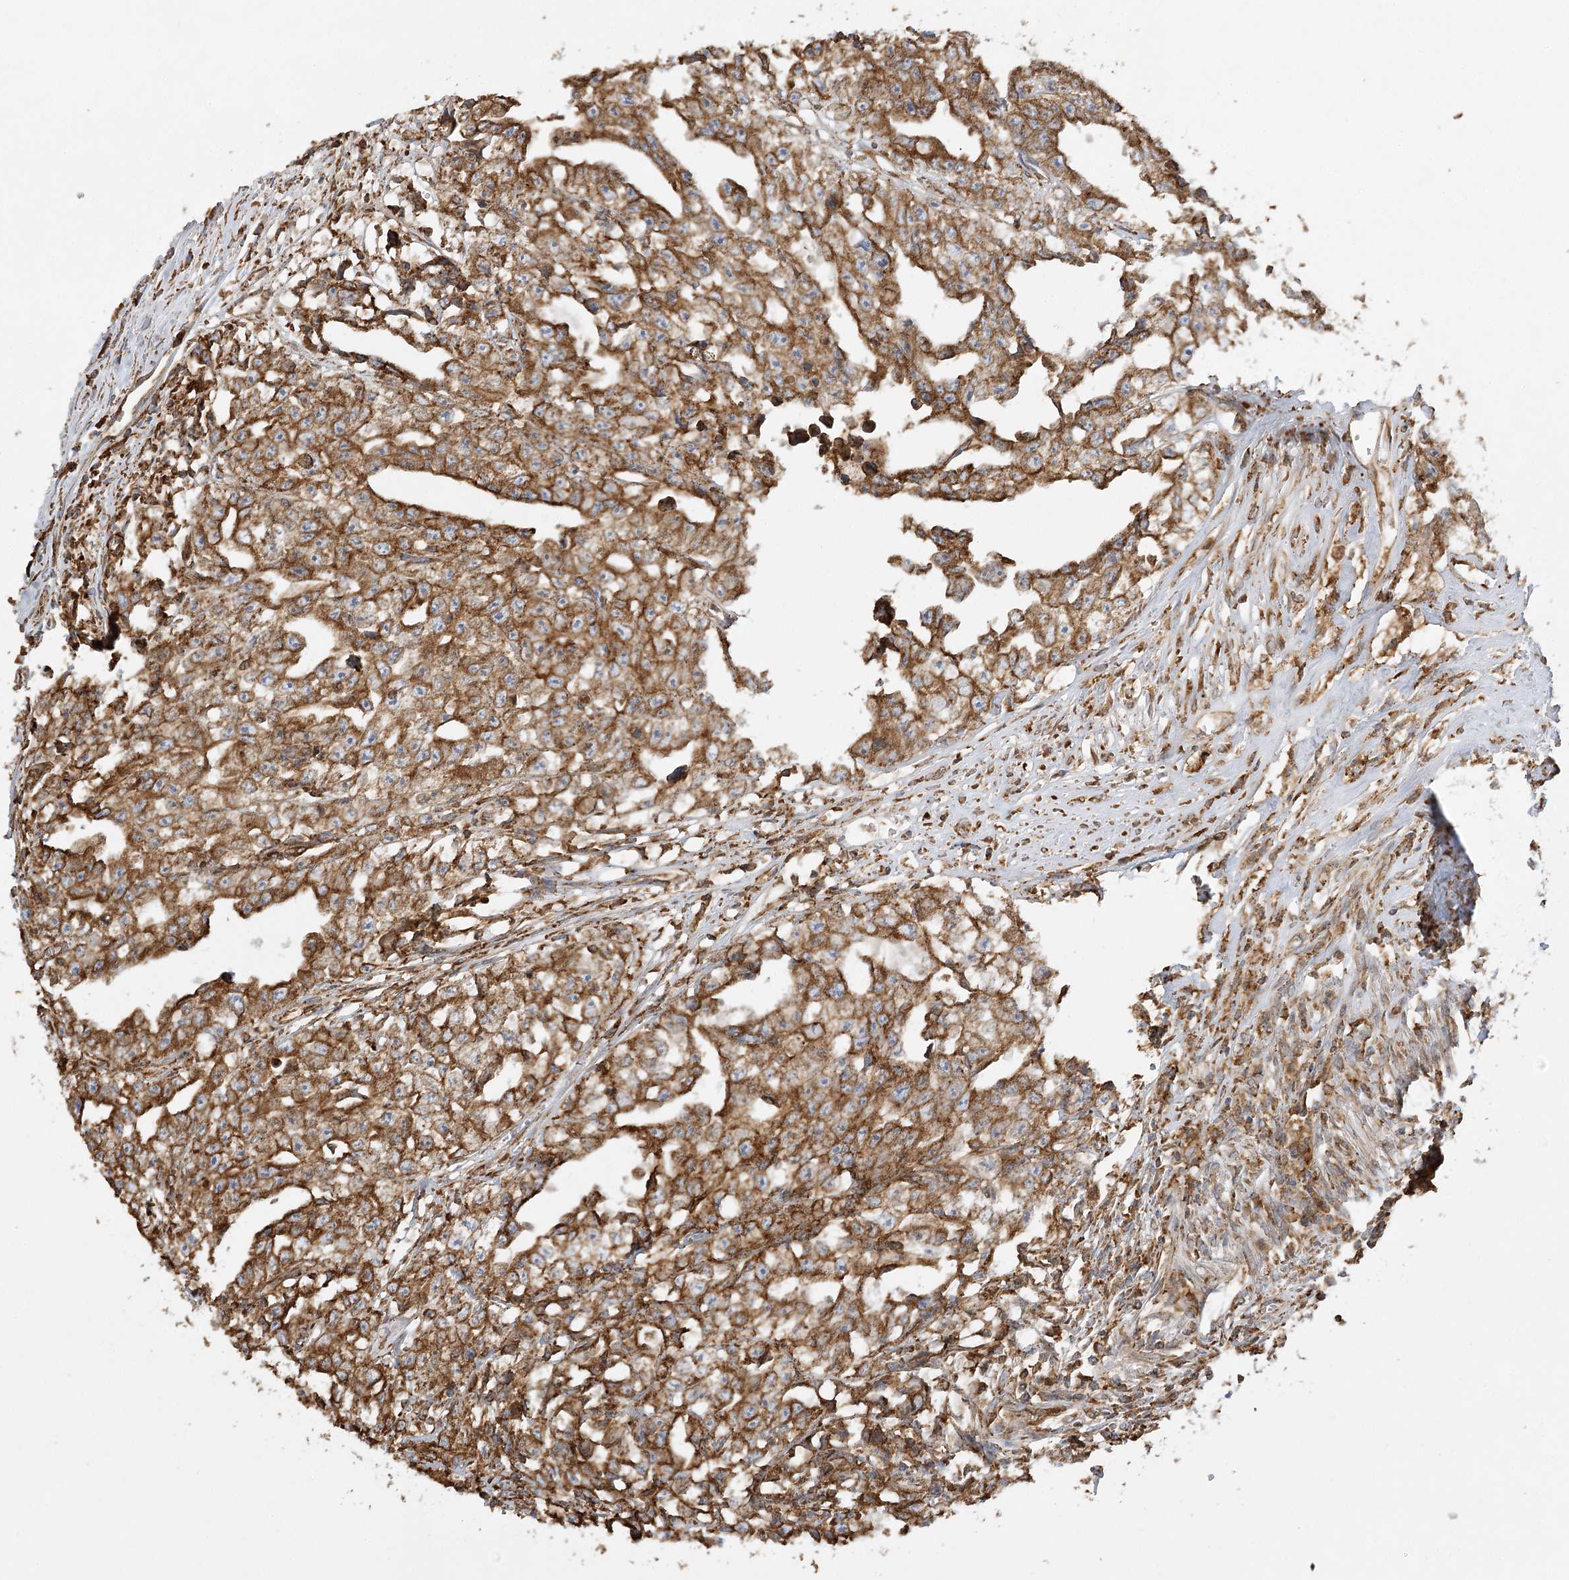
{"staining": {"intensity": "moderate", "quantity": ">75%", "location": "cytoplasmic/membranous"}, "tissue": "testis cancer", "cell_type": "Tumor cells", "image_type": "cancer", "snomed": [{"axis": "morphology", "description": "Seminoma, NOS"}, {"axis": "morphology", "description": "Carcinoma, Embryonal, NOS"}, {"axis": "topography", "description": "Testis"}], "caption": "Protein expression analysis of testis cancer (embryonal carcinoma) reveals moderate cytoplasmic/membranous positivity in approximately >75% of tumor cells.", "gene": "ACAP2", "patient": {"sex": "male", "age": 43}}